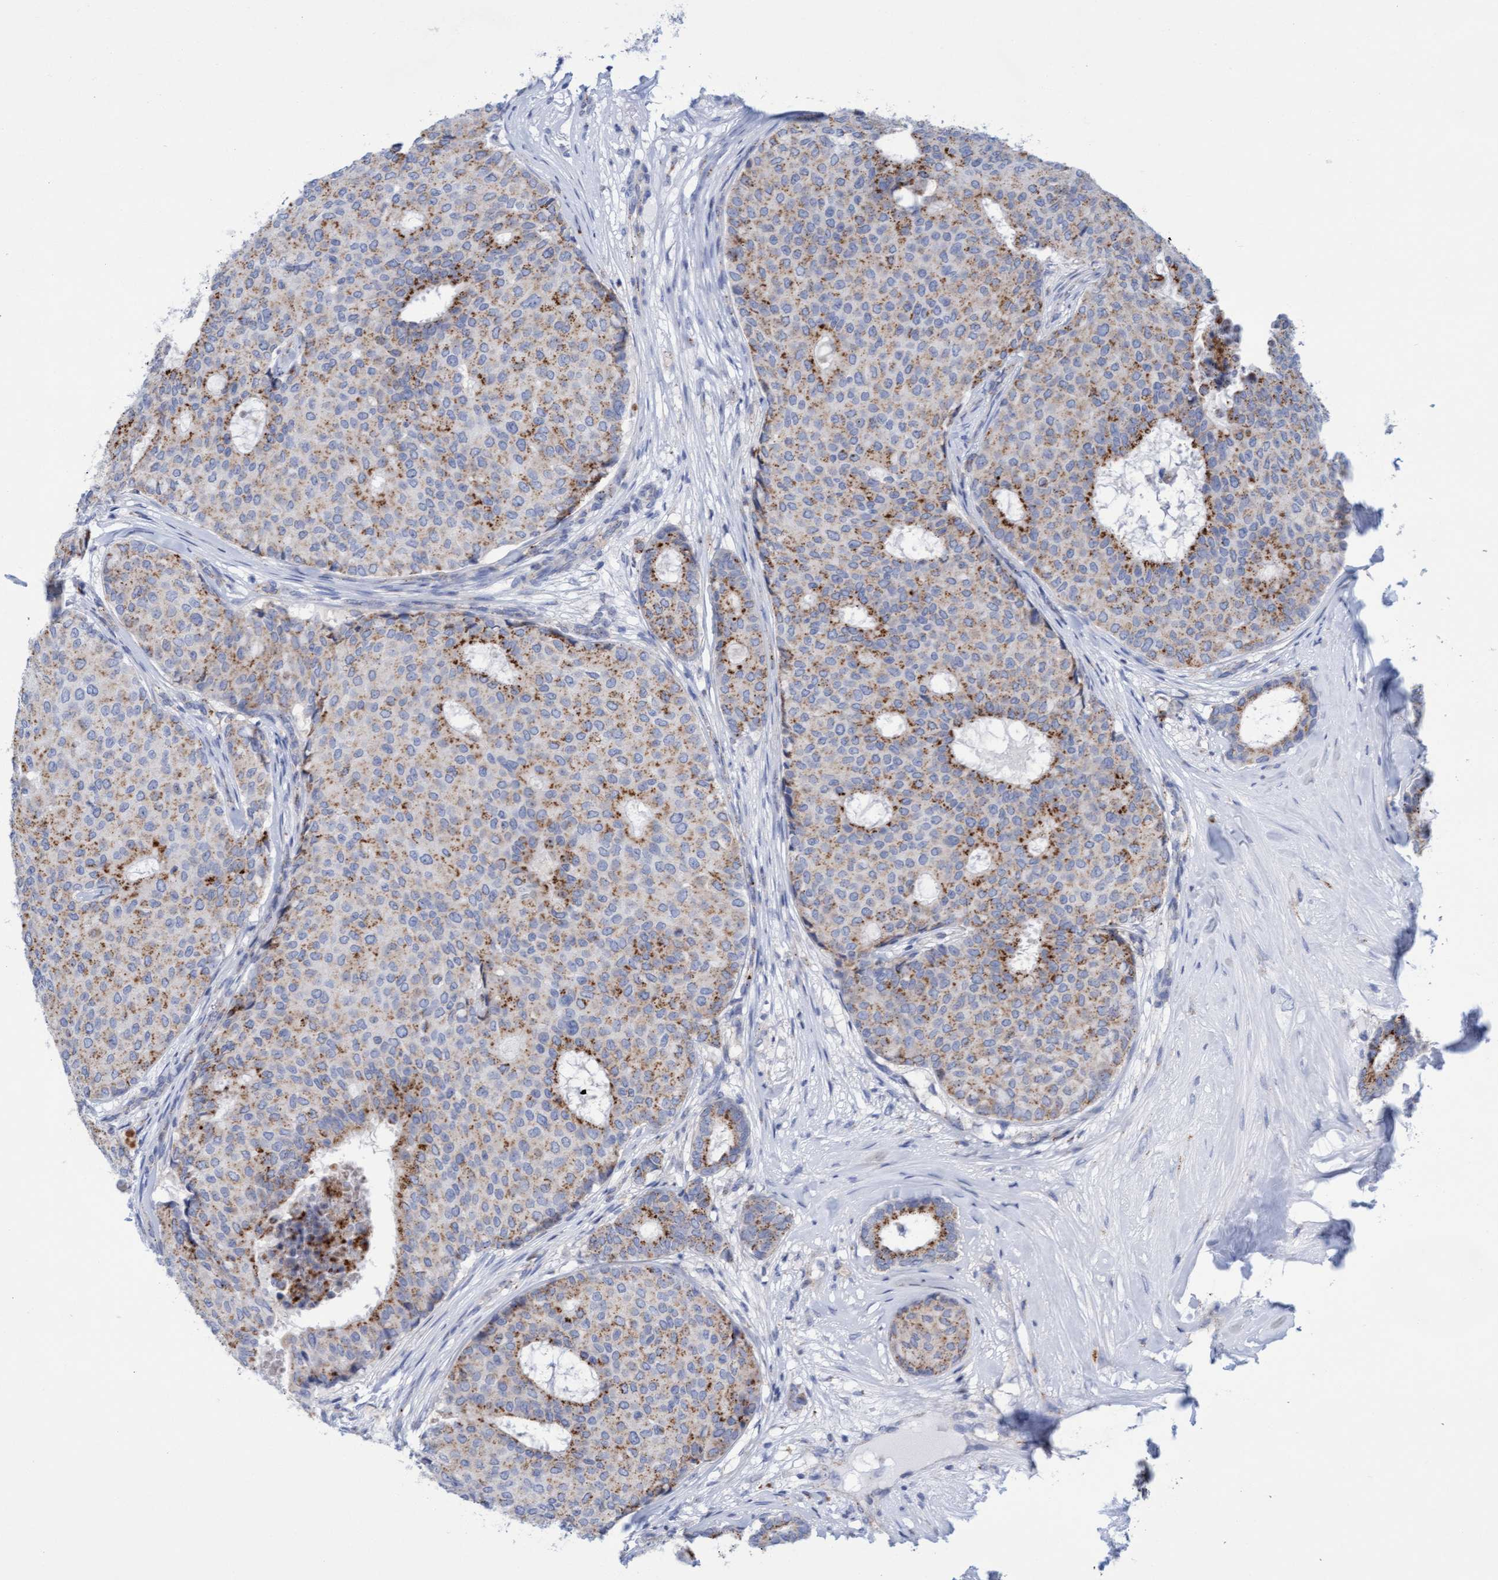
{"staining": {"intensity": "moderate", "quantity": "25%-75%", "location": "cytoplasmic/membranous"}, "tissue": "breast cancer", "cell_type": "Tumor cells", "image_type": "cancer", "snomed": [{"axis": "morphology", "description": "Duct carcinoma"}, {"axis": "topography", "description": "Breast"}], "caption": "Immunohistochemistry (IHC) of breast cancer shows medium levels of moderate cytoplasmic/membranous positivity in approximately 25%-75% of tumor cells.", "gene": "SGSH", "patient": {"sex": "female", "age": 75}}